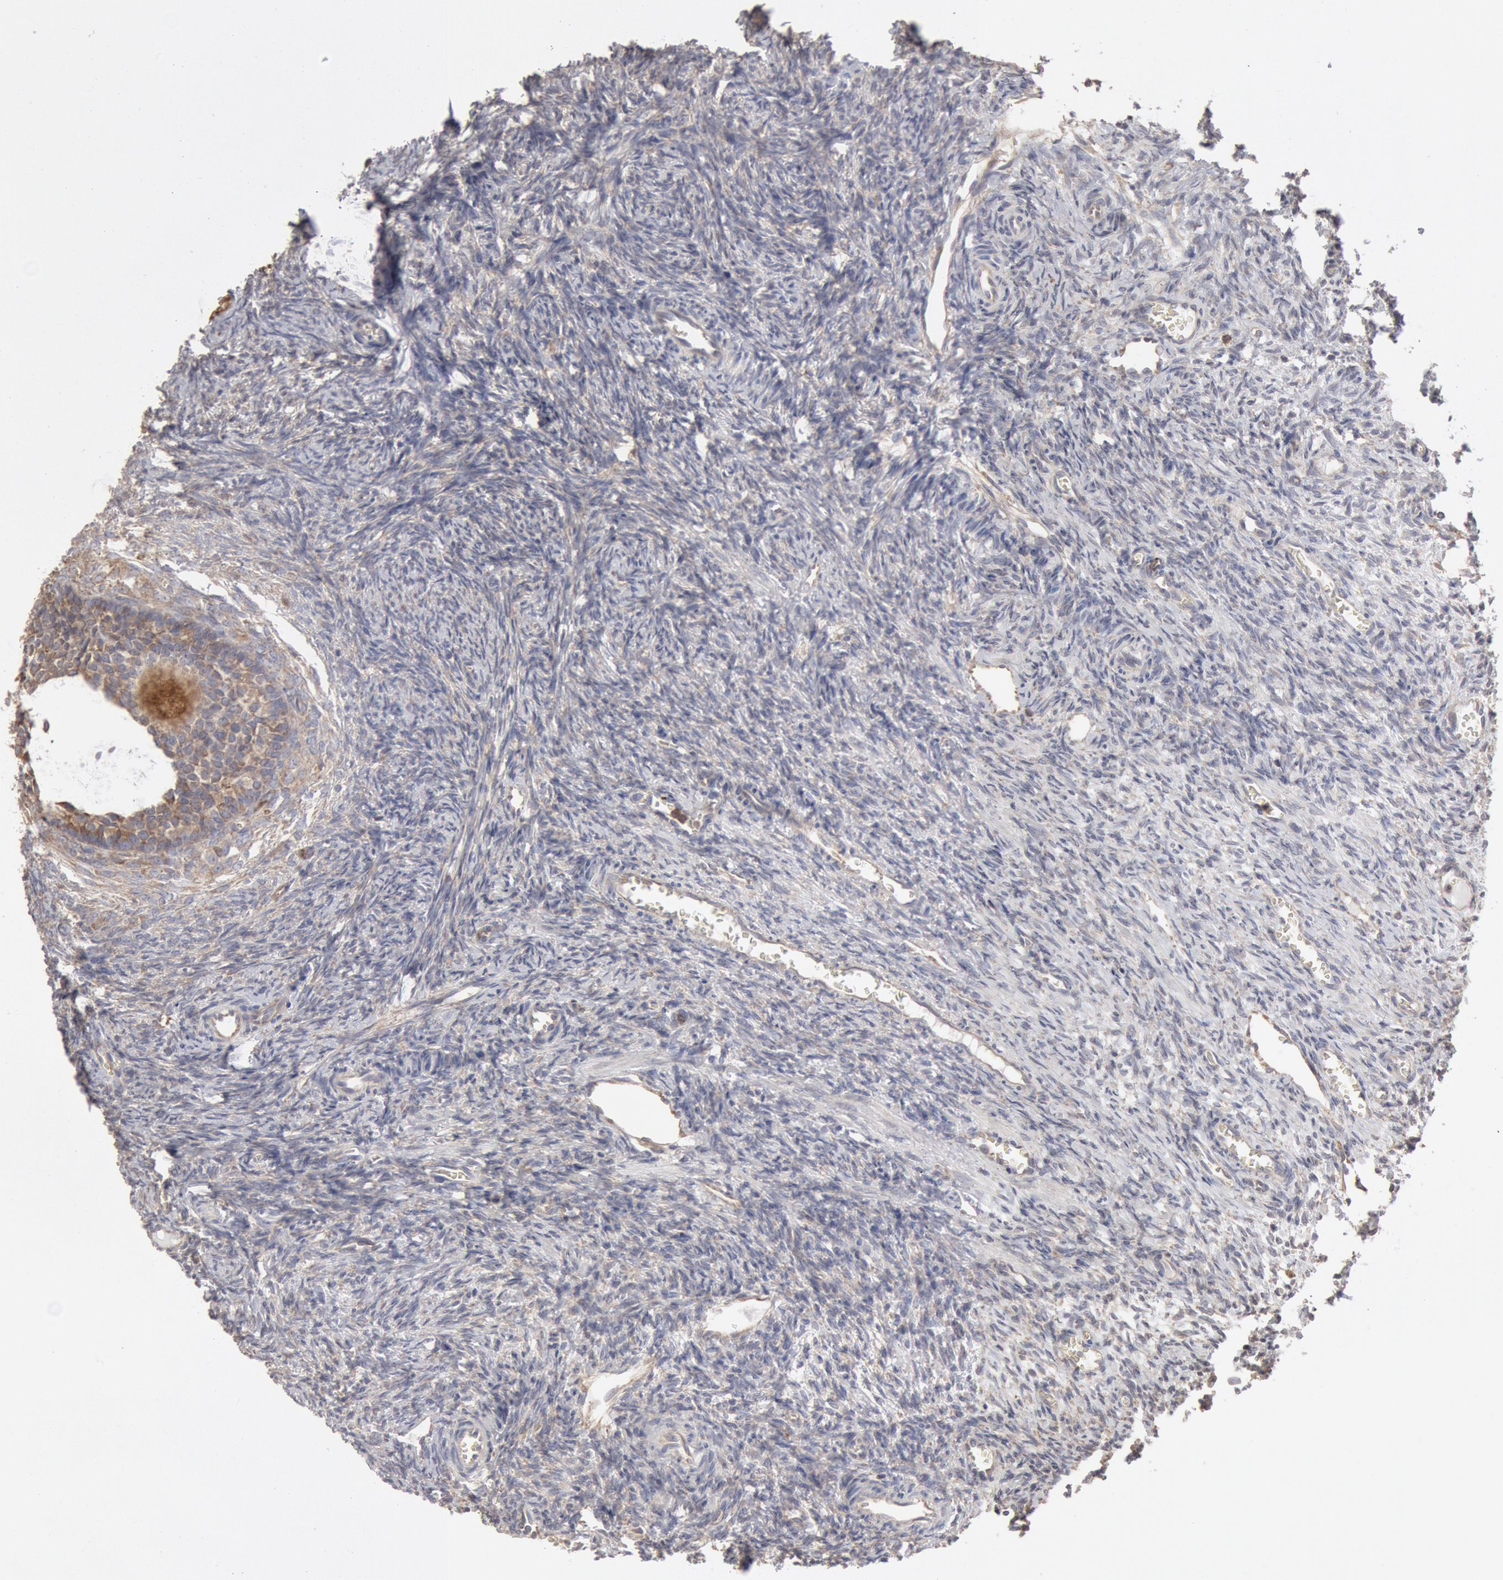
{"staining": {"intensity": "weak", "quantity": ">75%", "location": "cytoplasmic/membranous"}, "tissue": "ovary", "cell_type": "Follicle cells", "image_type": "normal", "snomed": [{"axis": "morphology", "description": "Normal tissue, NOS"}, {"axis": "topography", "description": "Ovary"}], "caption": "The photomicrograph shows a brown stain indicating the presence of a protein in the cytoplasmic/membranous of follicle cells in ovary. The staining was performed using DAB to visualize the protein expression in brown, while the nuclei were stained in blue with hematoxylin (Magnification: 20x).", "gene": "OSBPL8", "patient": {"sex": "female", "age": 27}}